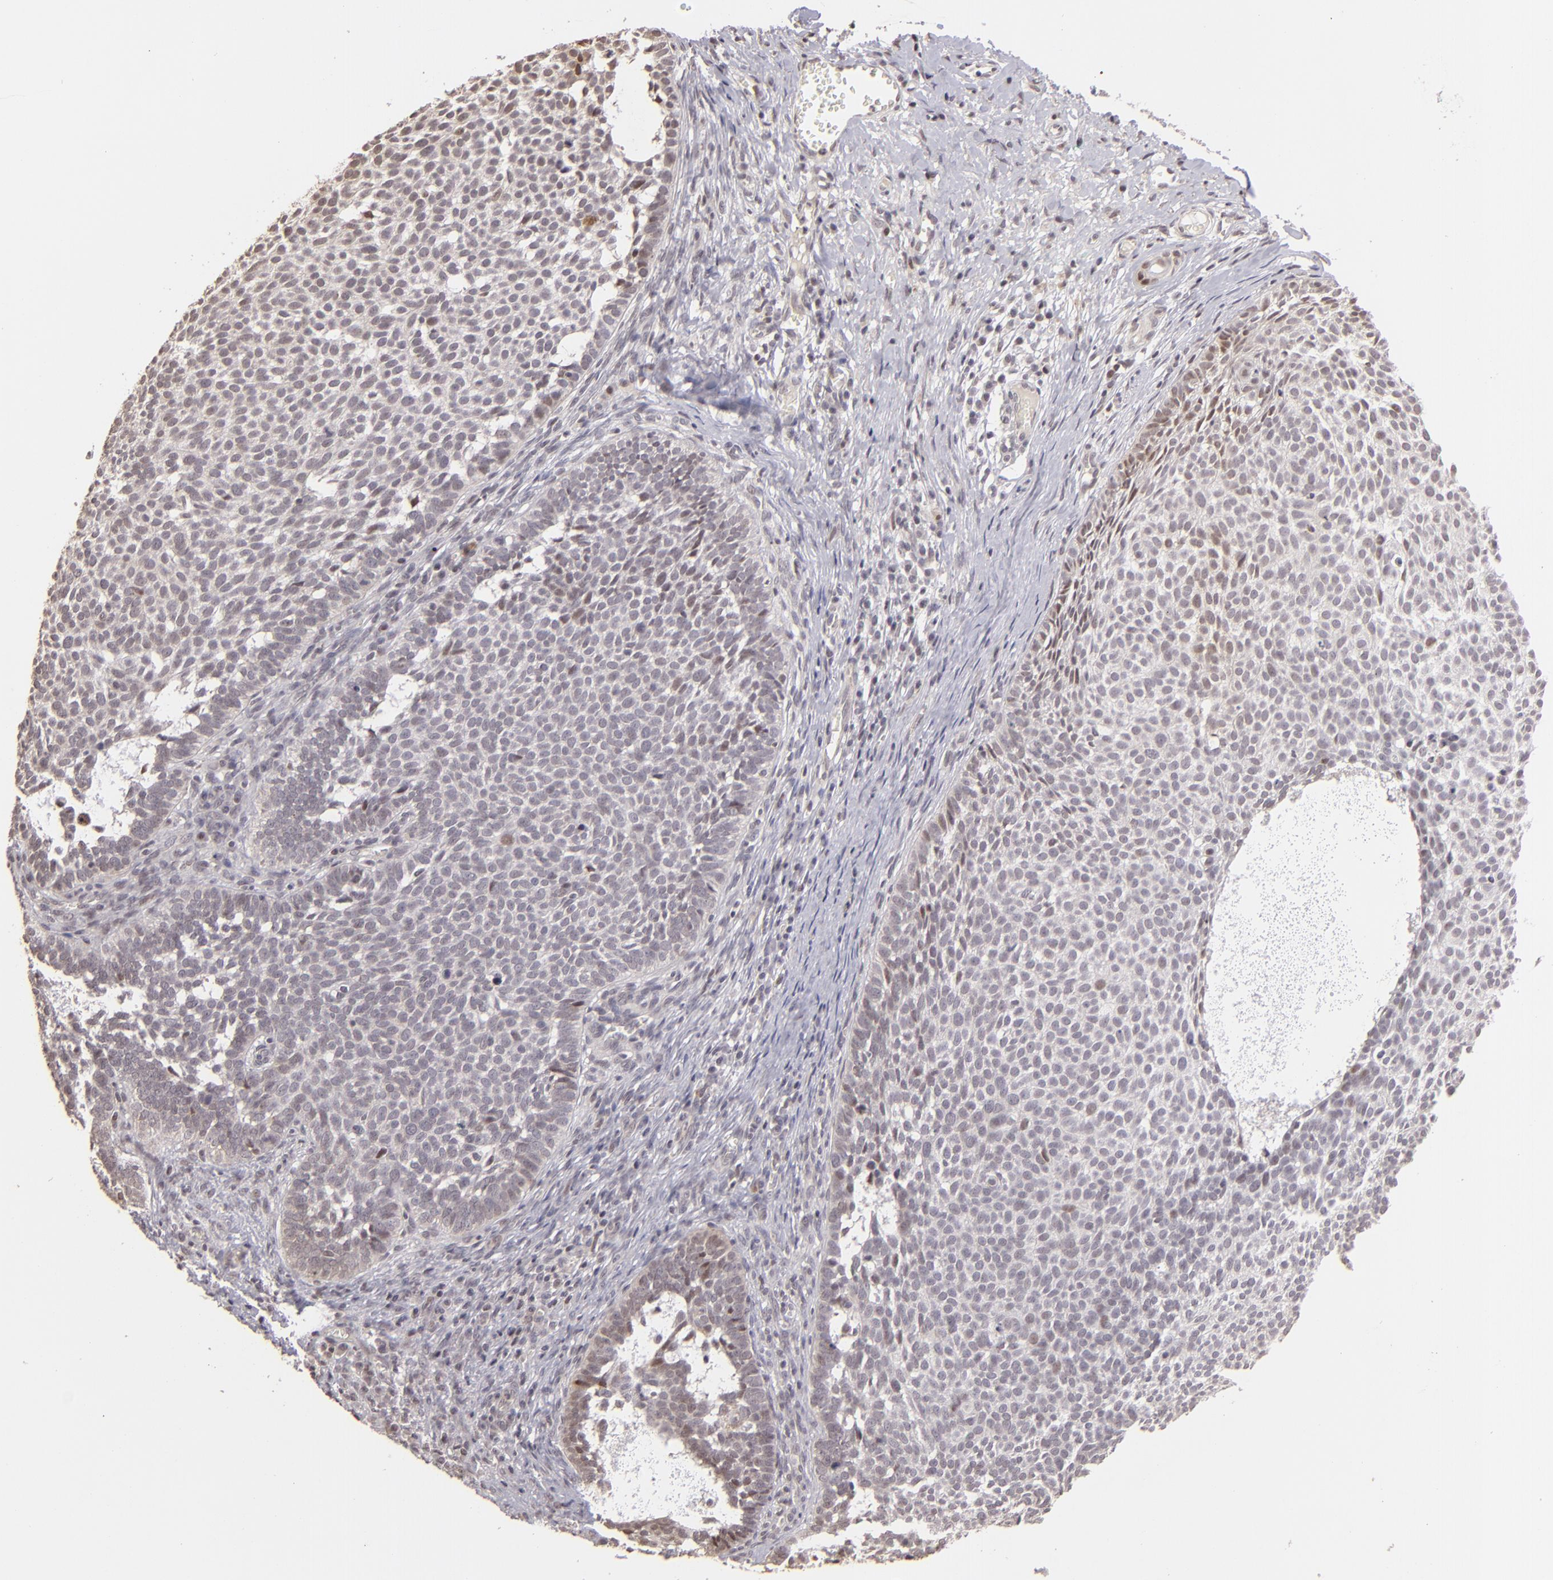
{"staining": {"intensity": "weak", "quantity": "<25%", "location": "nuclear"}, "tissue": "skin cancer", "cell_type": "Tumor cells", "image_type": "cancer", "snomed": [{"axis": "morphology", "description": "Basal cell carcinoma"}, {"axis": "topography", "description": "Skin"}], "caption": "The photomicrograph shows no staining of tumor cells in basal cell carcinoma (skin). The staining is performed using DAB brown chromogen with nuclei counter-stained in using hematoxylin.", "gene": "RARB", "patient": {"sex": "male", "age": 63}}